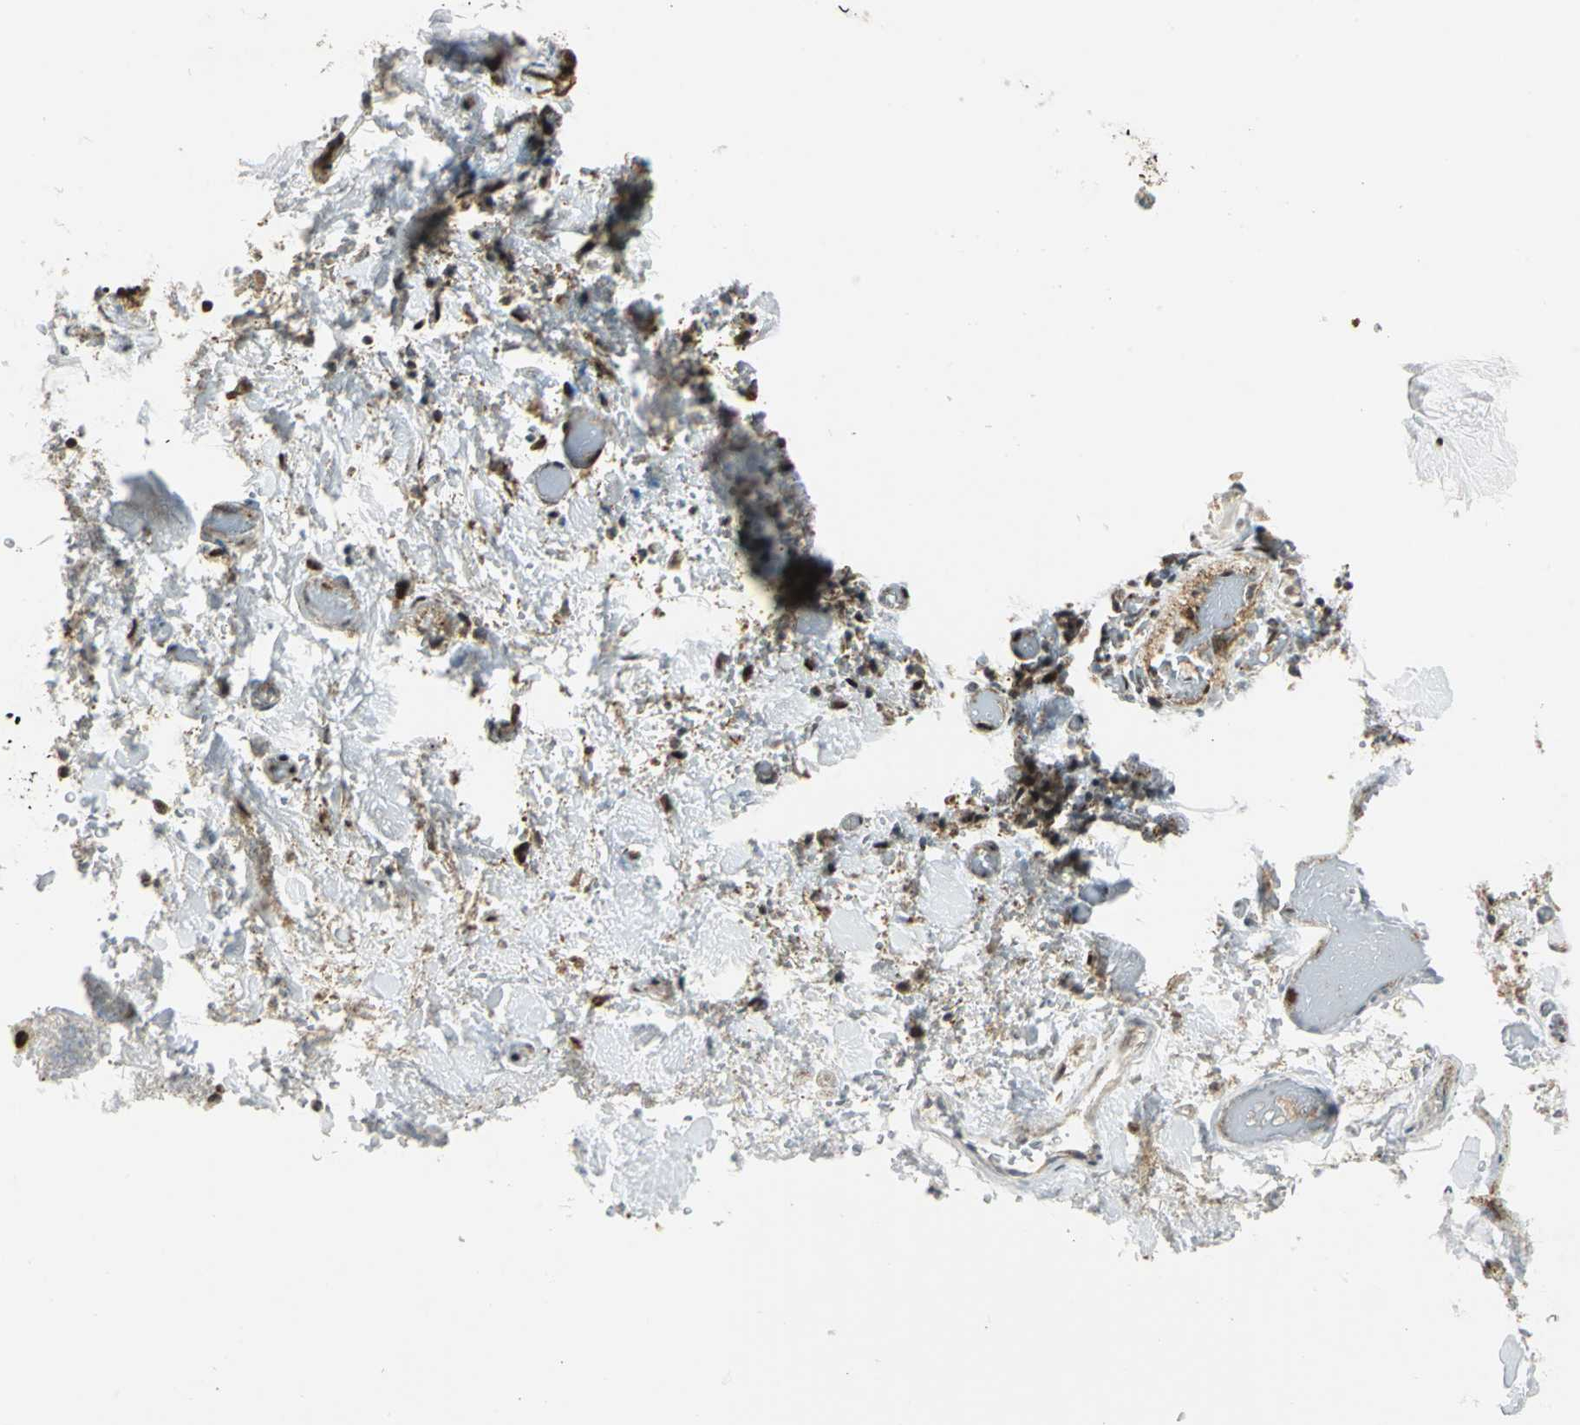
{"staining": {"intensity": "strong", "quantity": ">75%", "location": "cytoplasmic/membranous,nuclear"}, "tissue": "soft tissue", "cell_type": "Fibroblasts", "image_type": "normal", "snomed": [{"axis": "morphology", "description": "Normal tissue, NOS"}, {"axis": "morphology", "description": "Cholangiocarcinoma"}, {"axis": "topography", "description": "Liver"}, {"axis": "topography", "description": "Peripheral nerve tissue"}], "caption": "Fibroblasts show high levels of strong cytoplasmic/membranous,nuclear positivity in approximately >75% of cells in benign human soft tissue.", "gene": "COPS5", "patient": {"sex": "male", "age": 50}}